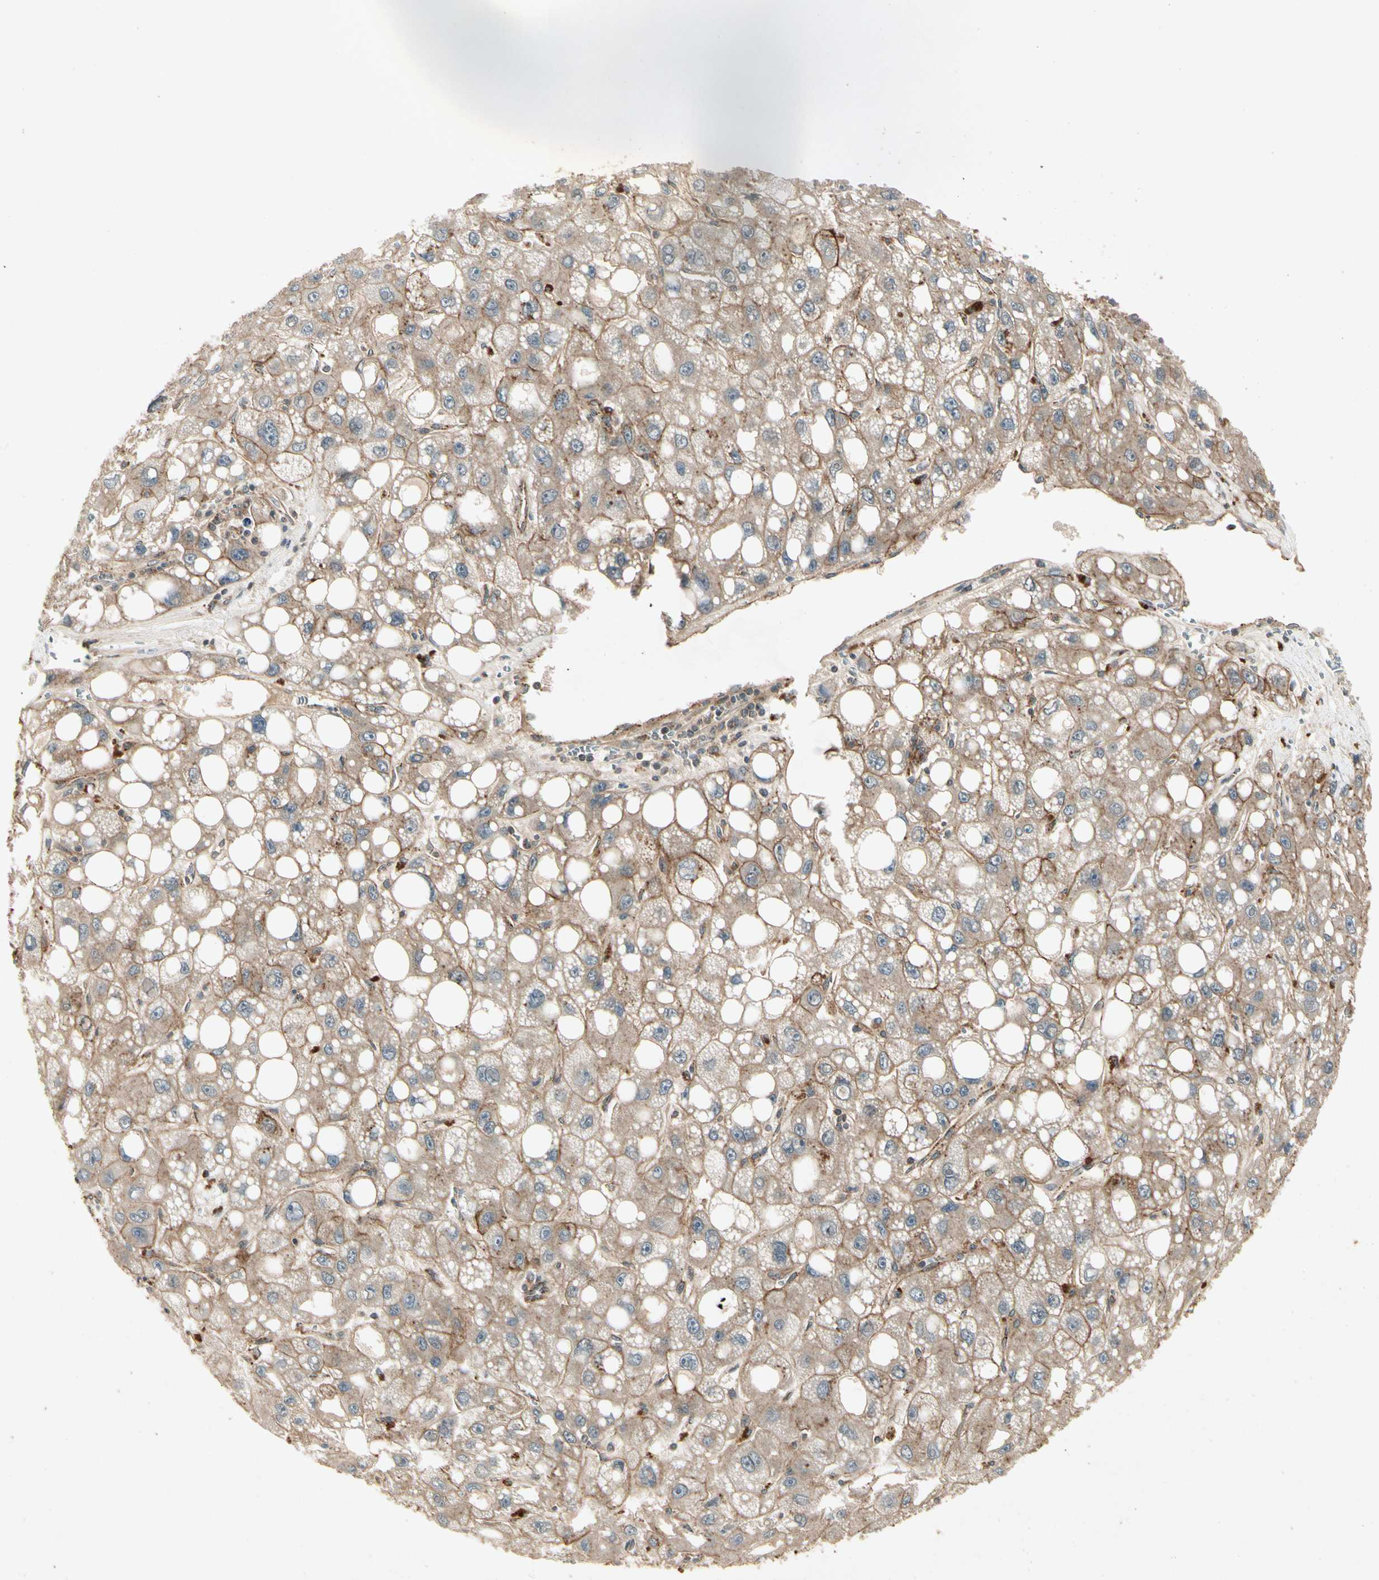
{"staining": {"intensity": "weak", "quantity": ">75%", "location": "cytoplasmic/membranous"}, "tissue": "liver cancer", "cell_type": "Tumor cells", "image_type": "cancer", "snomed": [{"axis": "morphology", "description": "Carcinoma, Hepatocellular, NOS"}, {"axis": "topography", "description": "Liver"}], "caption": "Immunohistochemistry of human liver hepatocellular carcinoma displays low levels of weak cytoplasmic/membranous positivity in about >75% of tumor cells.", "gene": "FLOT1", "patient": {"sex": "male", "age": 55}}